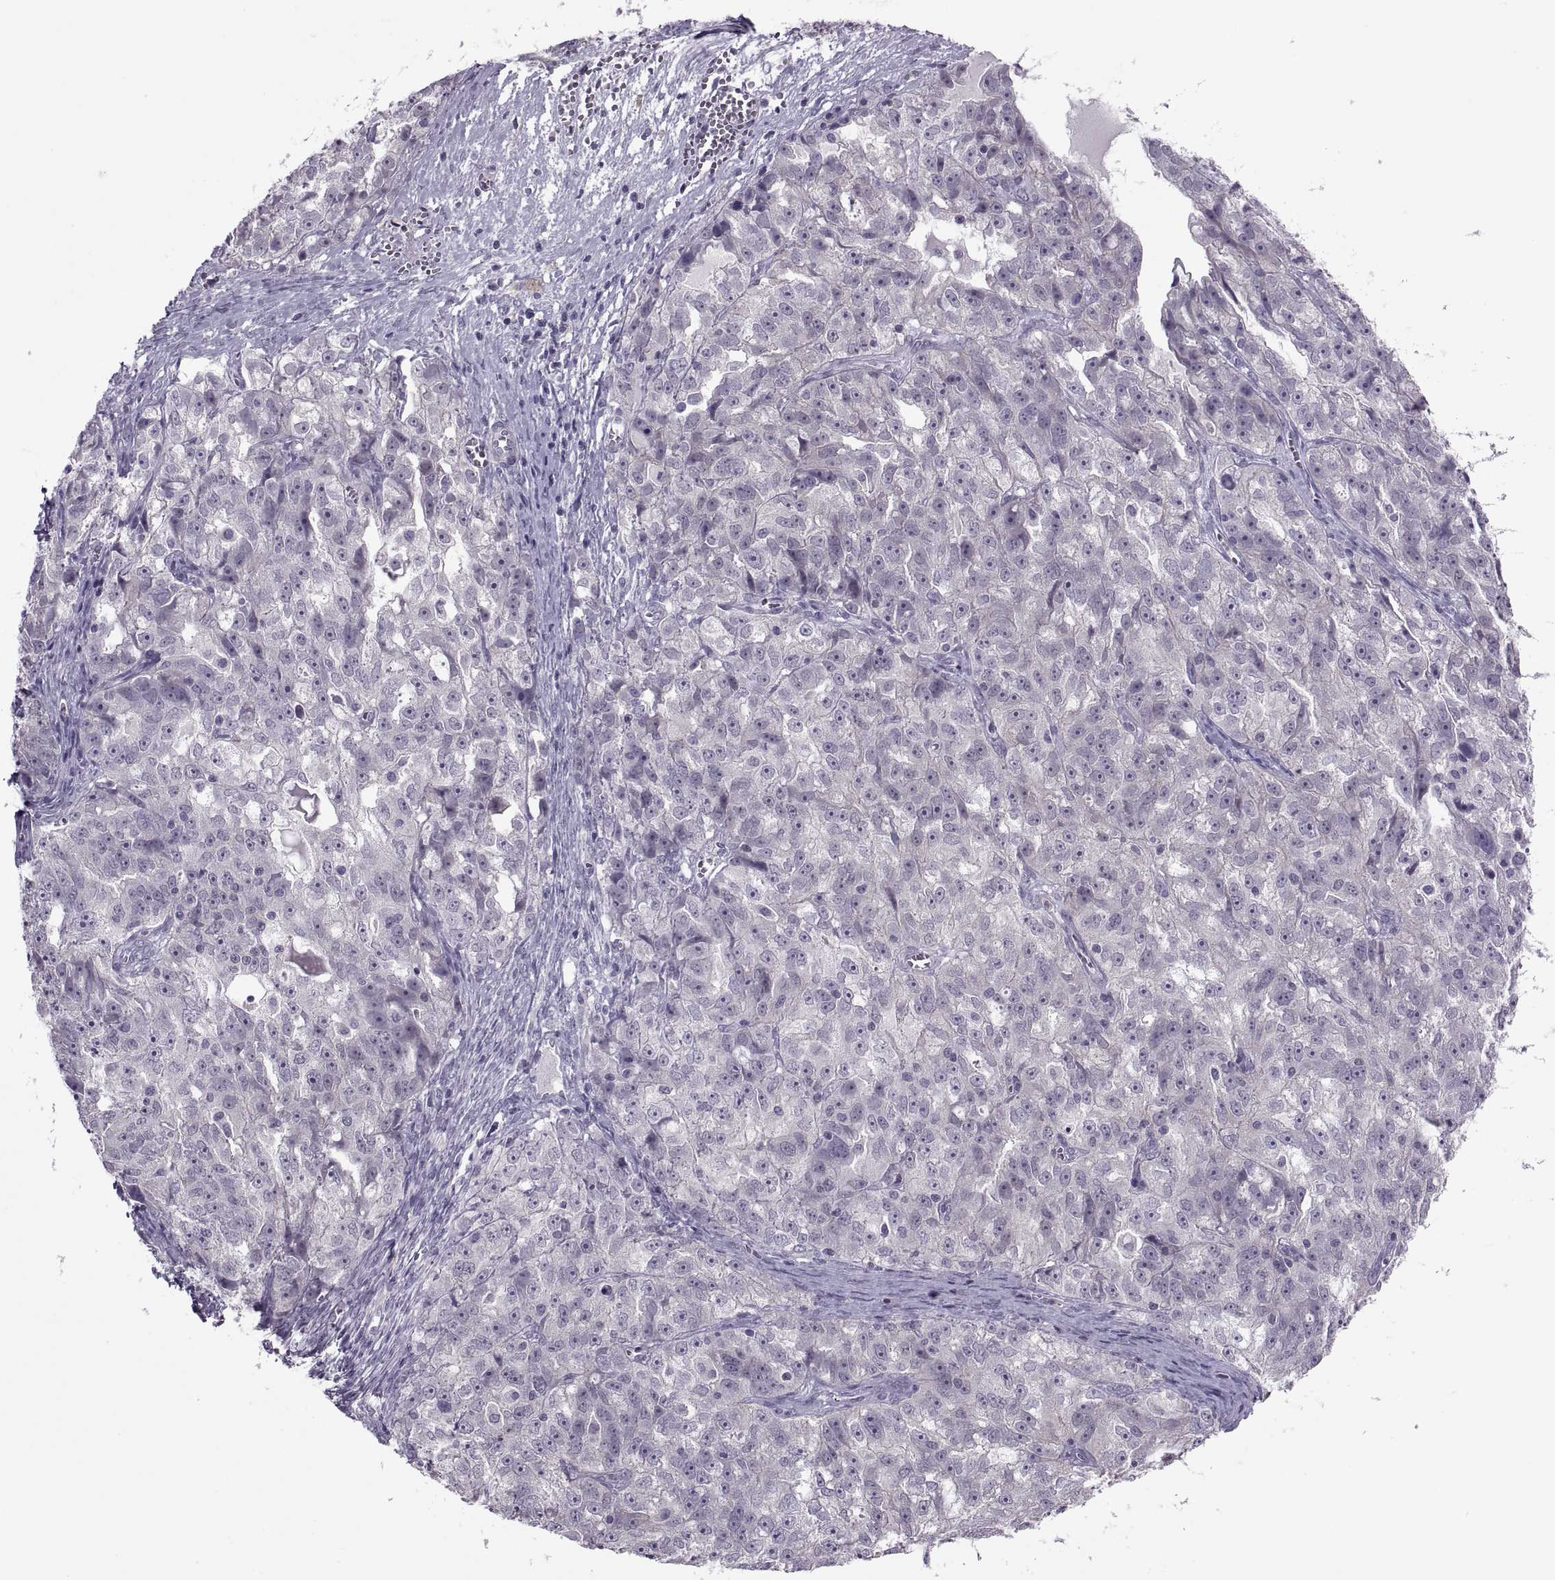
{"staining": {"intensity": "negative", "quantity": "none", "location": "none"}, "tissue": "ovarian cancer", "cell_type": "Tumor cells", "image_type": "cancer", "snomed": [{"axis": "morphology", "description": "Cystadenocarcinoma, serous, NOS"}, {"axis": "topography", "description": "Ovary"}], "caption": "Human serous cystadenocarcinoma (ovarian) stained for a protein using immunohistochemistry (IHC) reveals no staining in tumor cells.", "gene": "ODF3", "patient": {"sex": "female", "age": 51}}